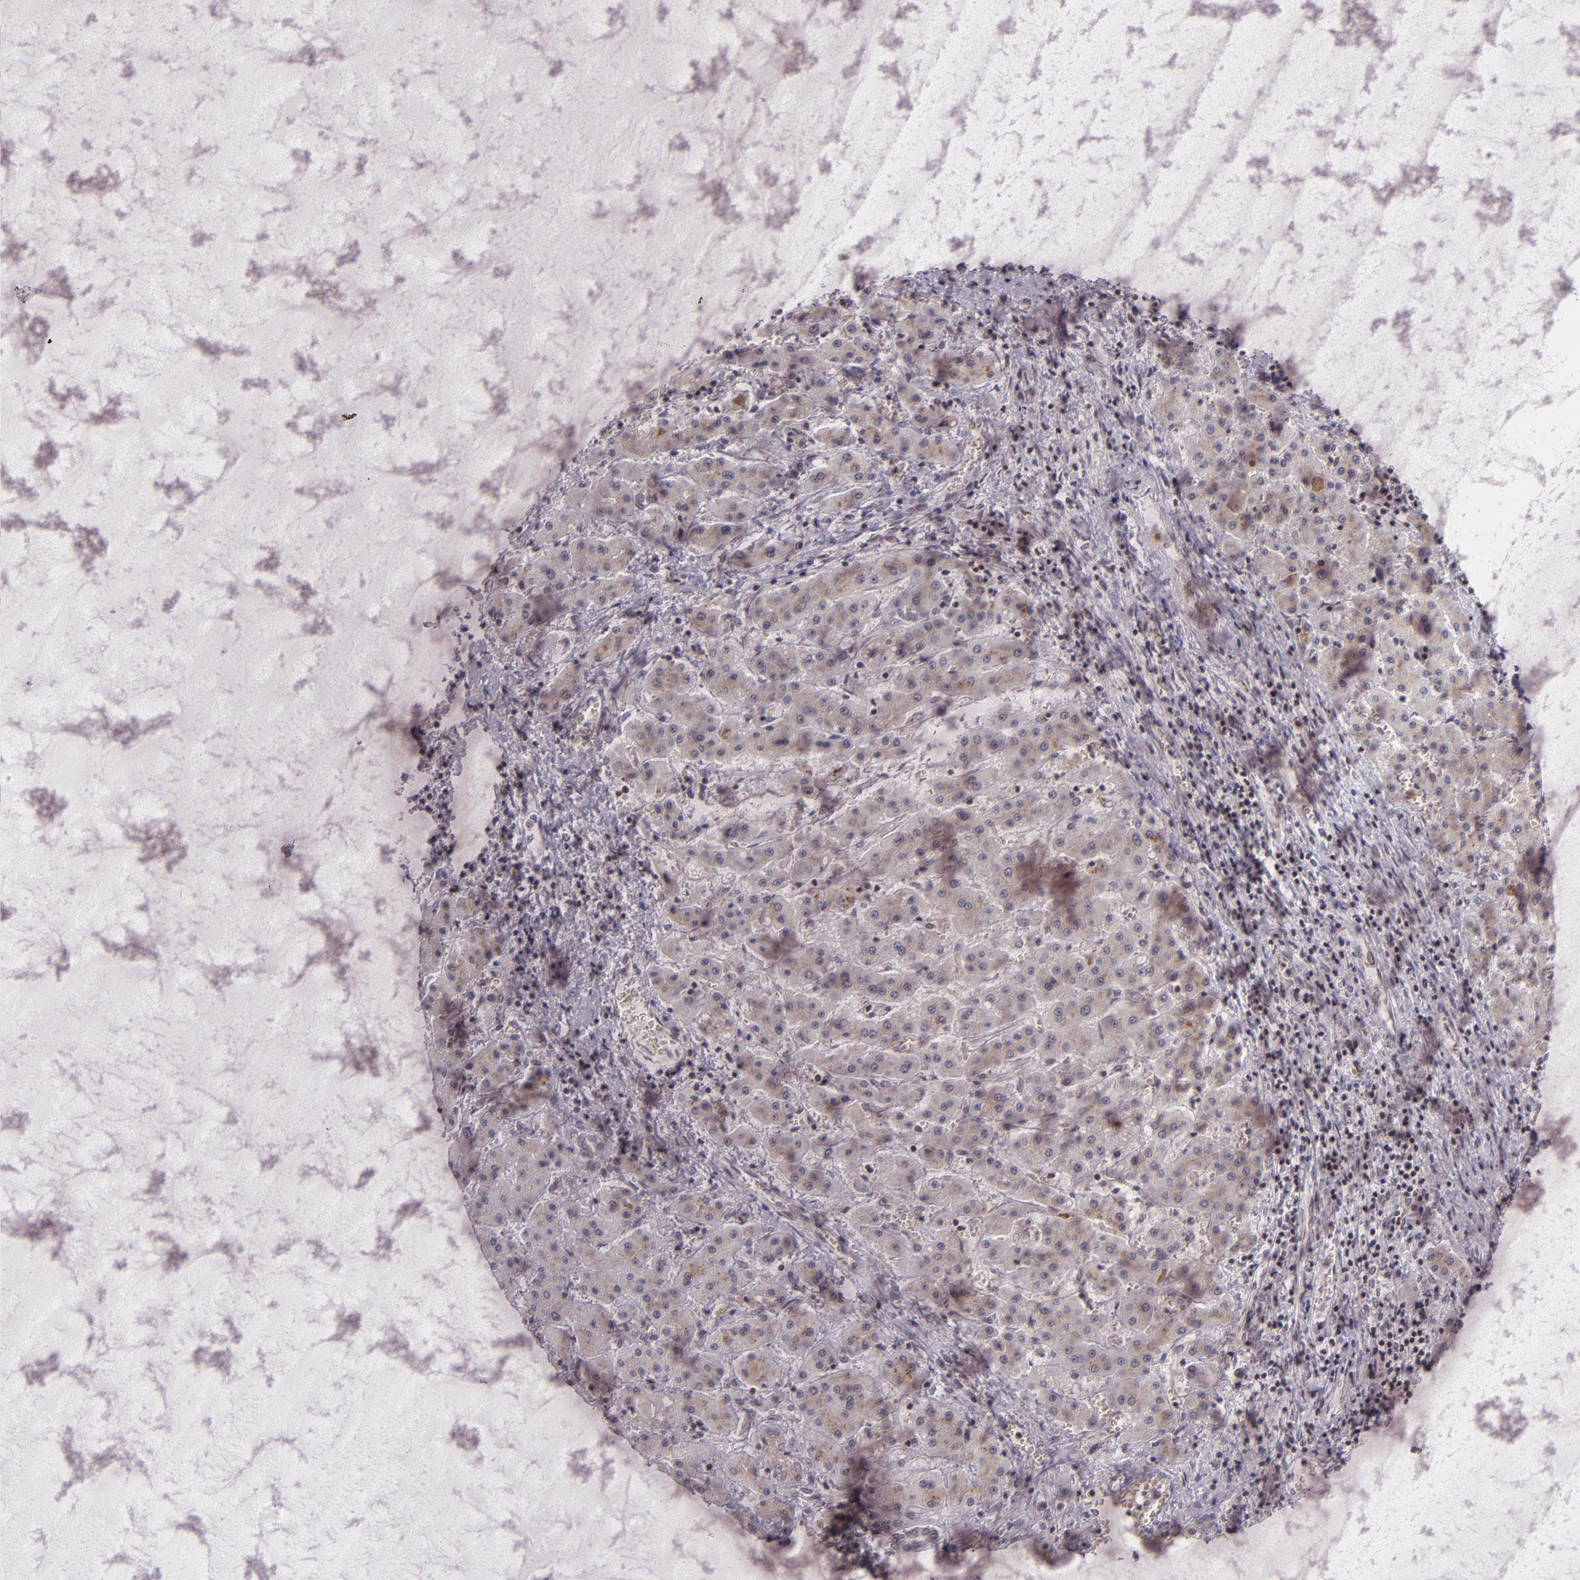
{"staining": {"intensity": "weak", "quantity": ">75%", "location": "cytoplasmic/membranous"}, "tissue": "liver cancer", "cell_type": "Tumor cells", "image_type": "cancer", "snomed": [{"axis": "morphology", "description": "Carcinoma, Hepatocellular, NOS"}, {"axis": "topography", "description": "Liver"}], "caption": "The histopathology image shows a brown stain indicating the presence of a protein in the cytoplasmic/membranous of tumor cells in liver cancer.", "gene": "ZFX", "patient": {"sex": "male", "age": 24}}